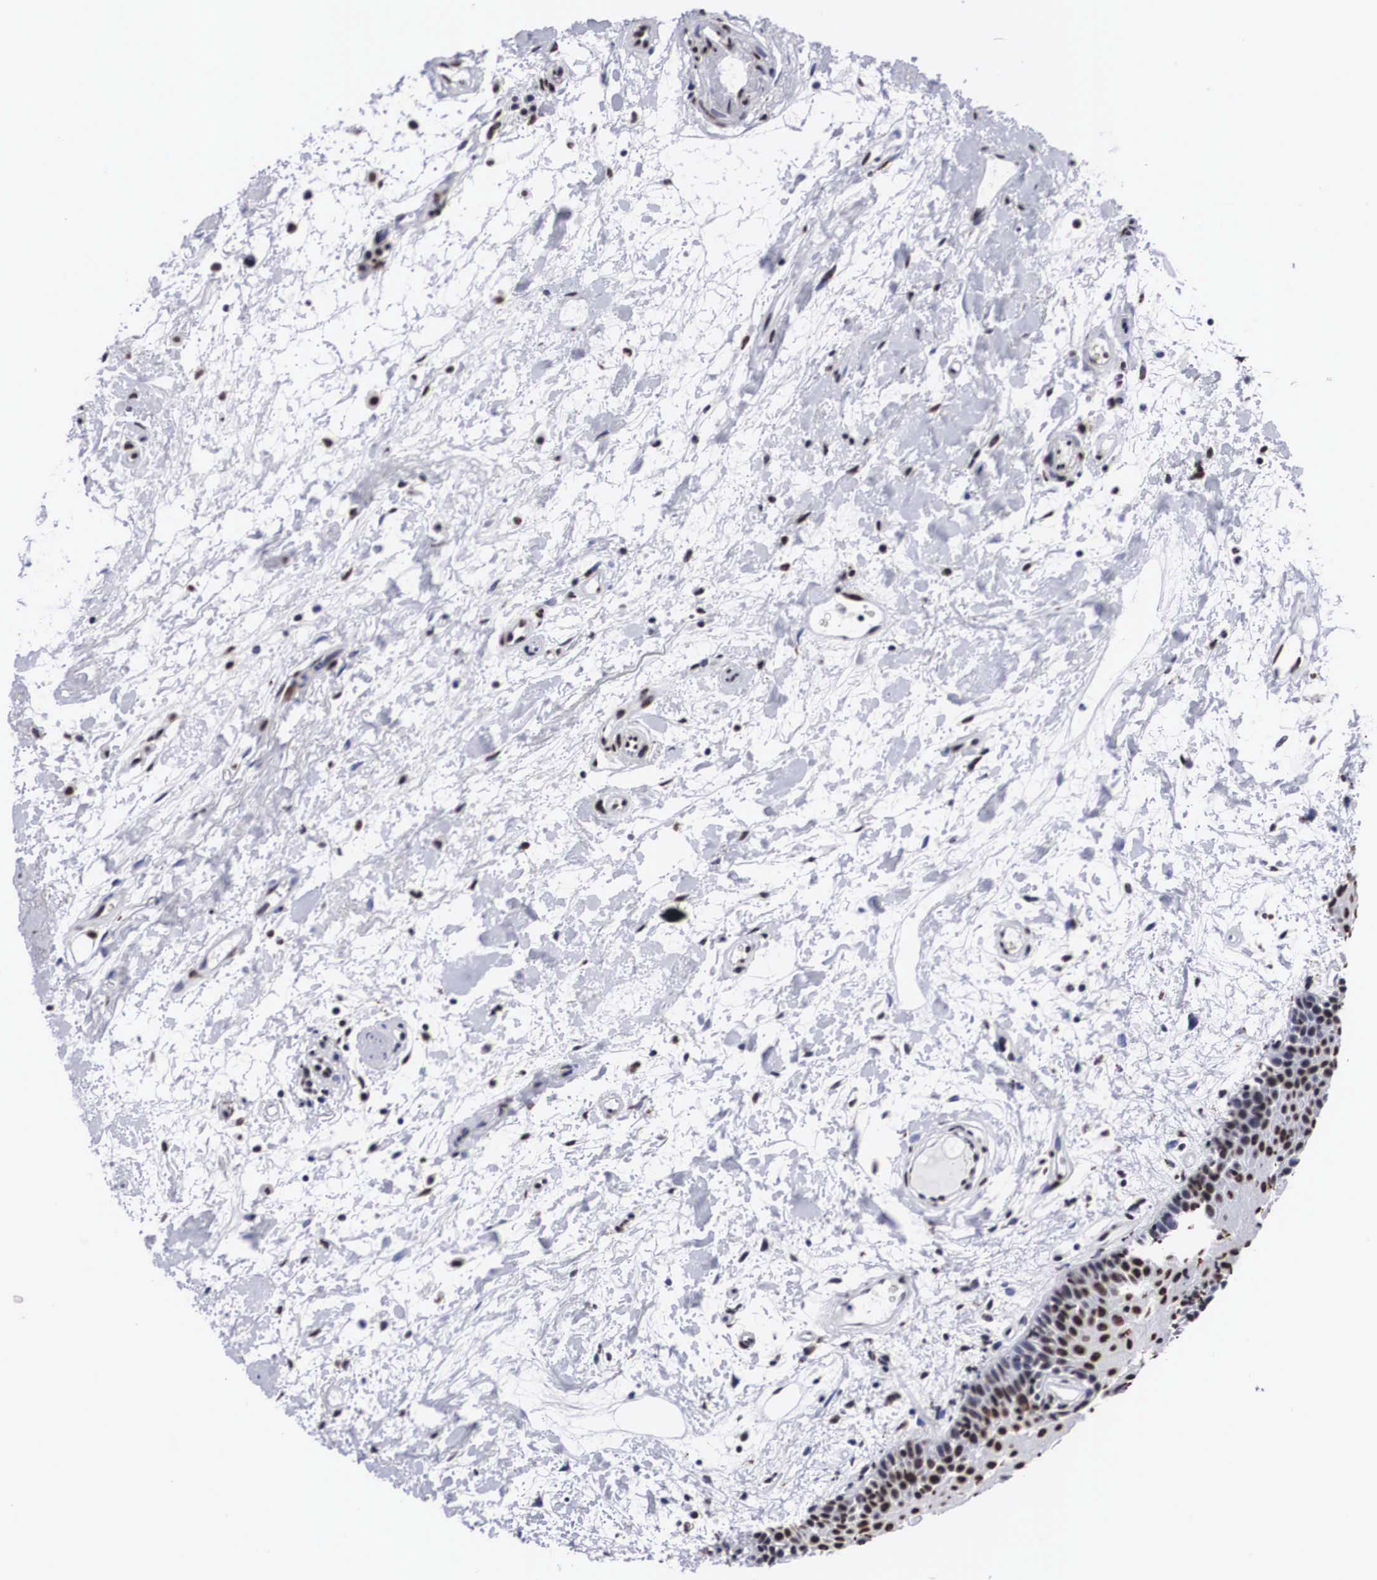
{"staining": {"intensity": "weak", "quantity": "25%-75%", "location": "nuclear"}, "tissue": "oral mucosa", "cell_type": "Squamous epithelial cells", "image_type": "normal", "snomed": [{"axis": "morphology", "description": "Normal tissue, NOS"}, {"axis": "topography", "description": "Oral tissue"}], "caption": "This image shows IHC staining of normal oral mucosa, with low weak nuclear expression in approximately 25%-75% of squamous epithelial cells.", "gene": "ACIN1", "patient": {"sex": "female", "age": 79}}